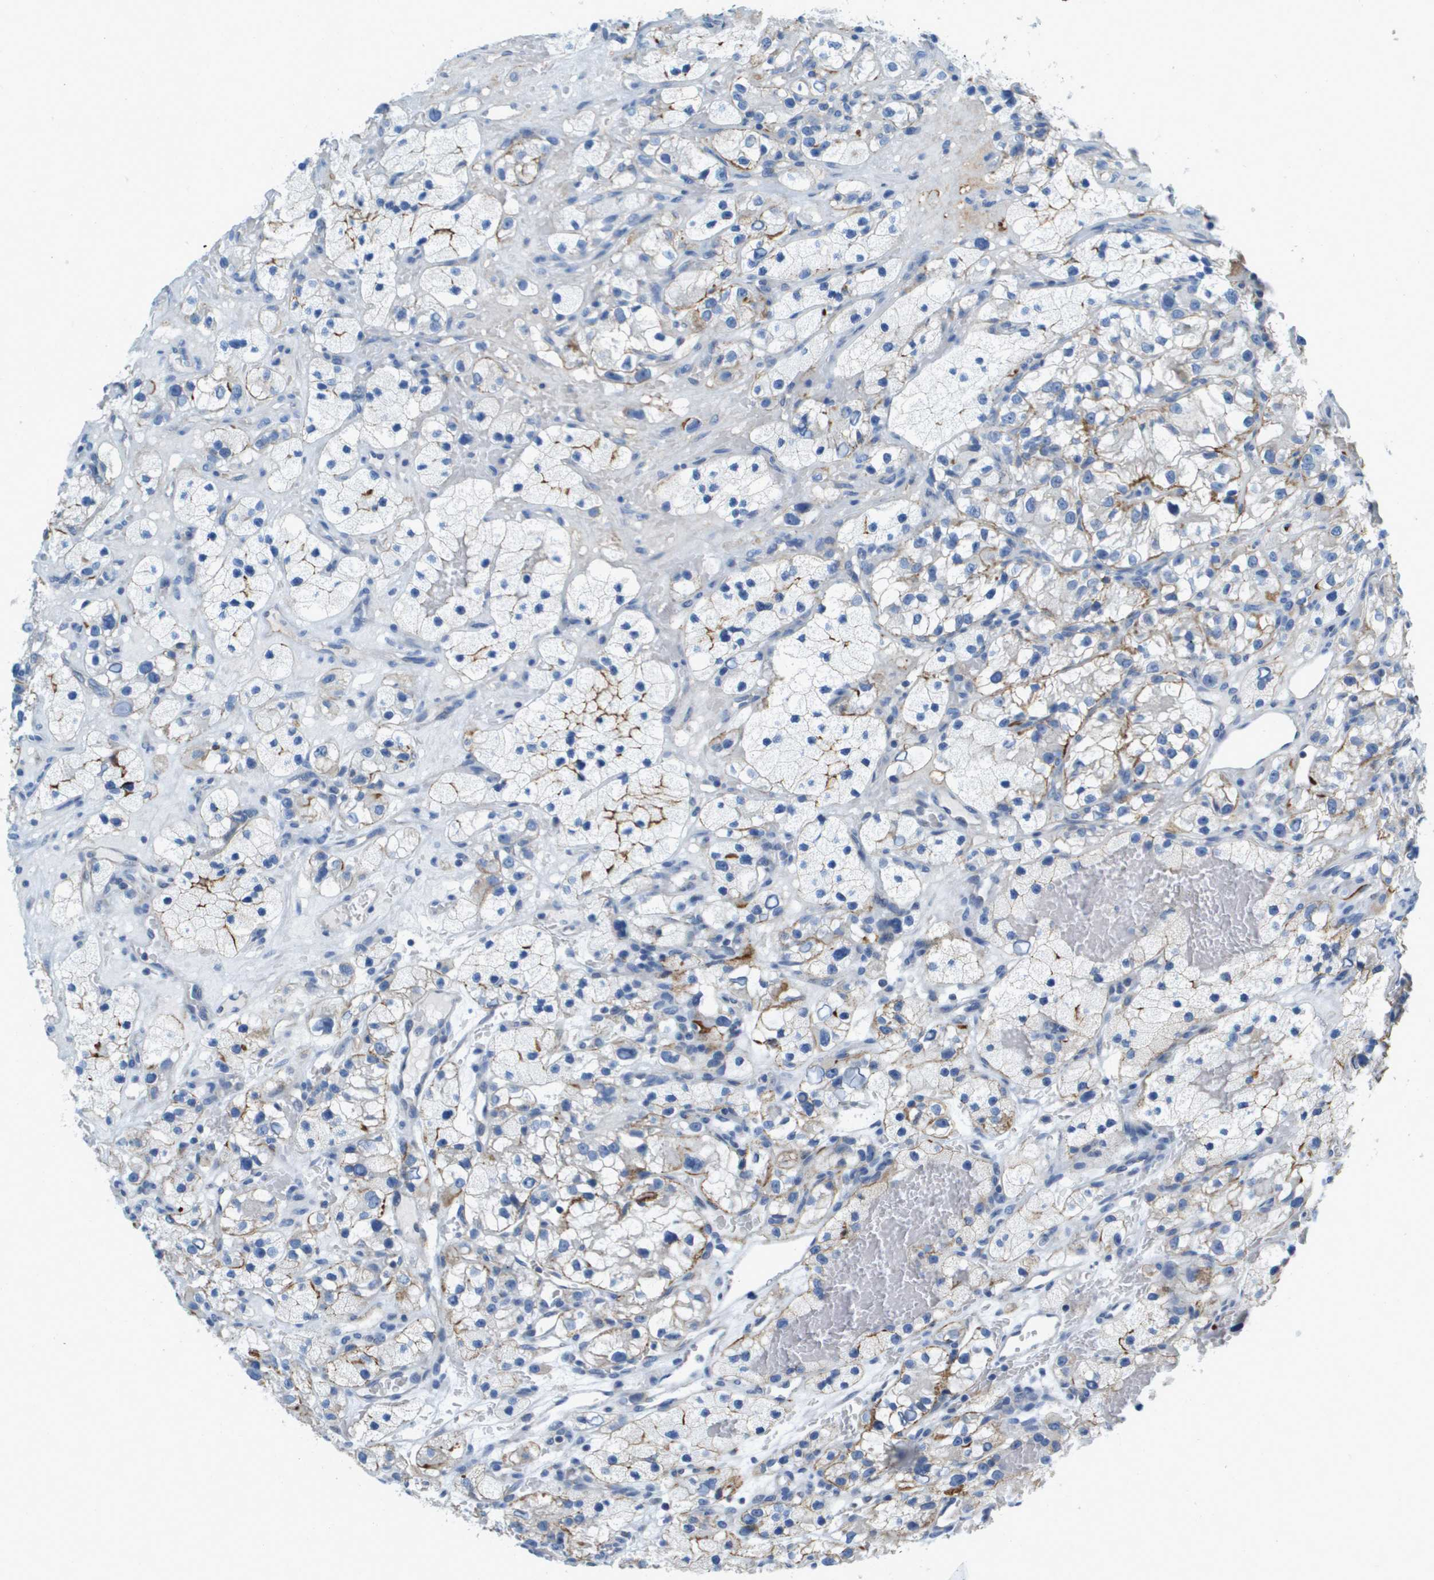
{"staining": {"intensity": "negative", "quantity": "none", "location": "none"}, "tissue": "renal cancer", "cell_type": "Tumor cells", "image_type": "cancer", "snomed": [{"axis": "morphology", "description": "Adenocarcinoma, NOS"}, {"axis": "topography", "description": "Kidney"}], "caption": "Immunohistochemical staining of human renal cancer displays no significant staining in tumor cells.", "gene": "SDC1", "patient": {"sex": "female", "age": 57}}